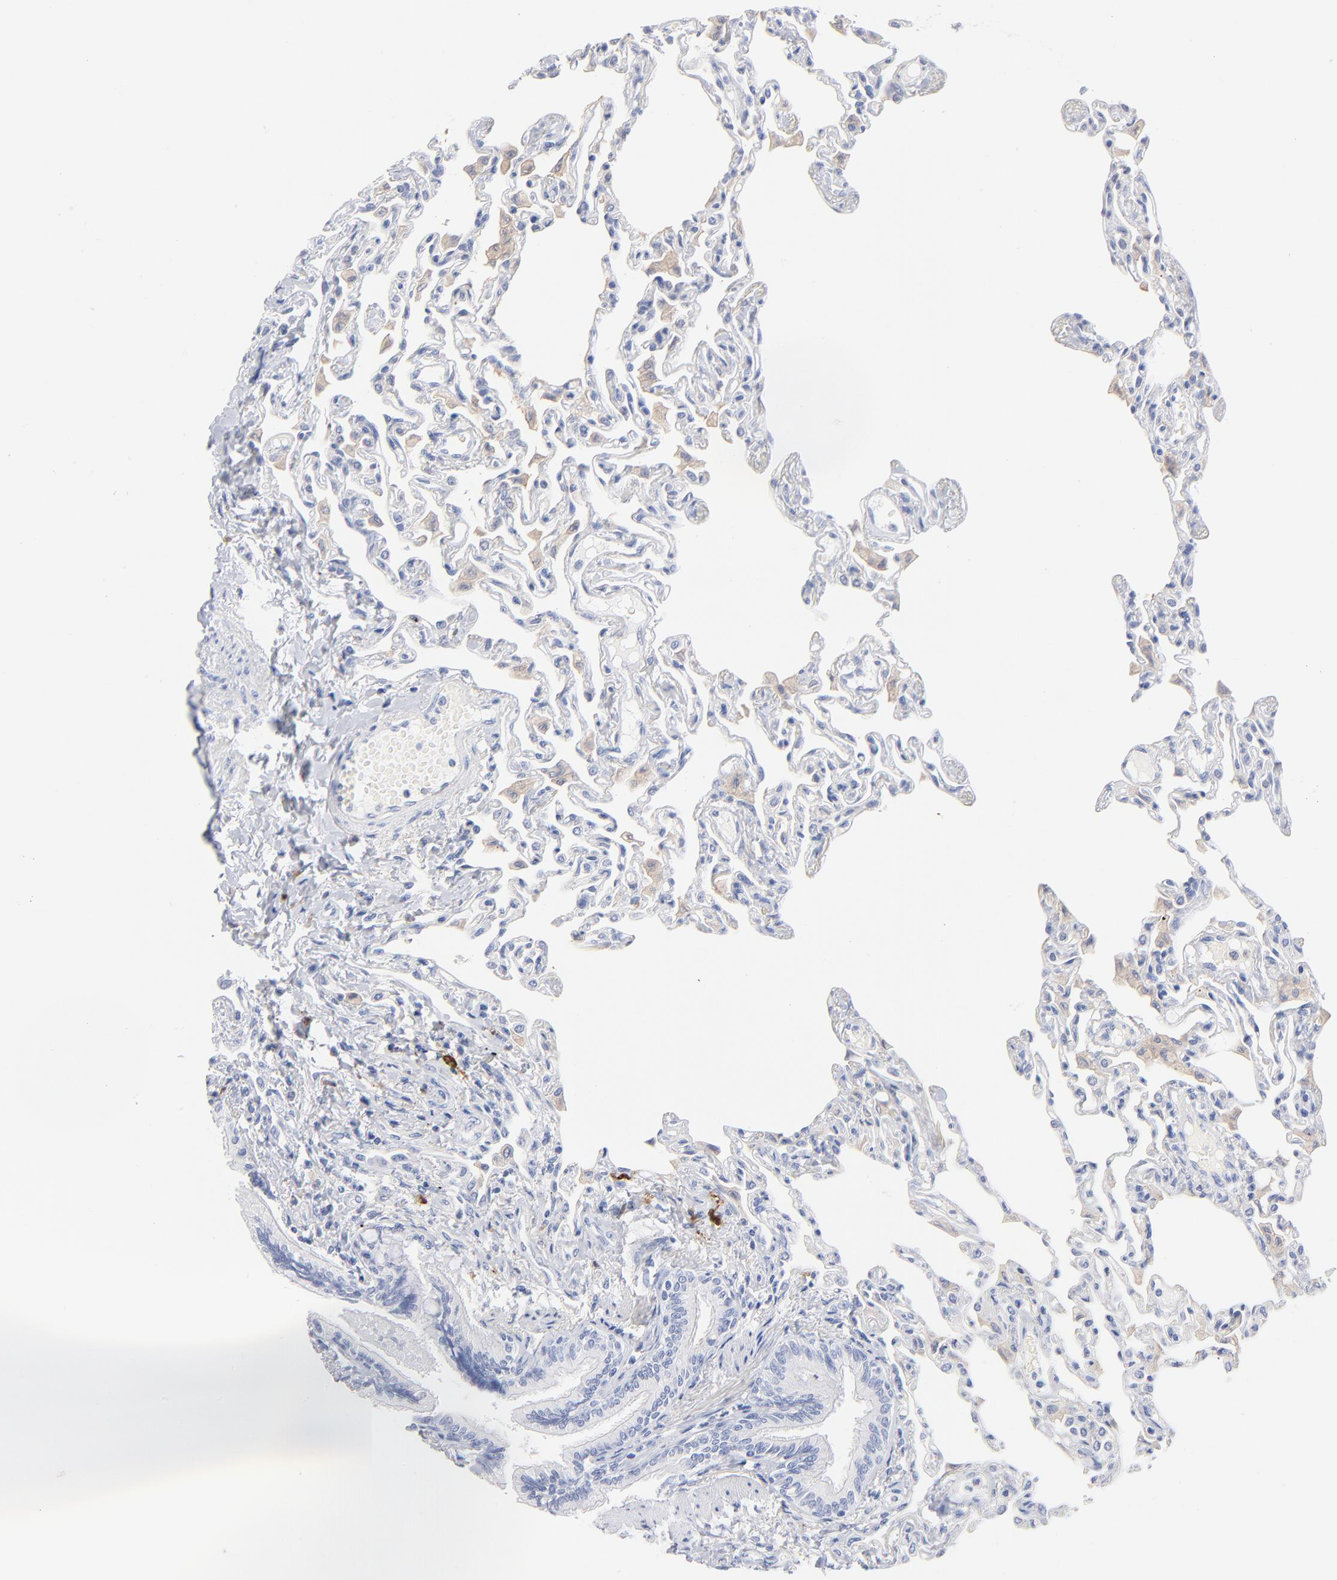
{"staining": {"intensity": "negative", "quantity": "none", "location": "none"}, "tissue": "lung", "cell_type": "Alveolar cells", "image_type": "normal", "snomed": [{"axis": "morphology", "description": "Normal tissue, NOS"}, {"axis": "topography", "description": "Lung"}], "caption": "This is an IHC image of benign lung. There is no expression in alveolar cells.", "gene": "IFIT2", "patient": {"sex": "female", "age": 49}}